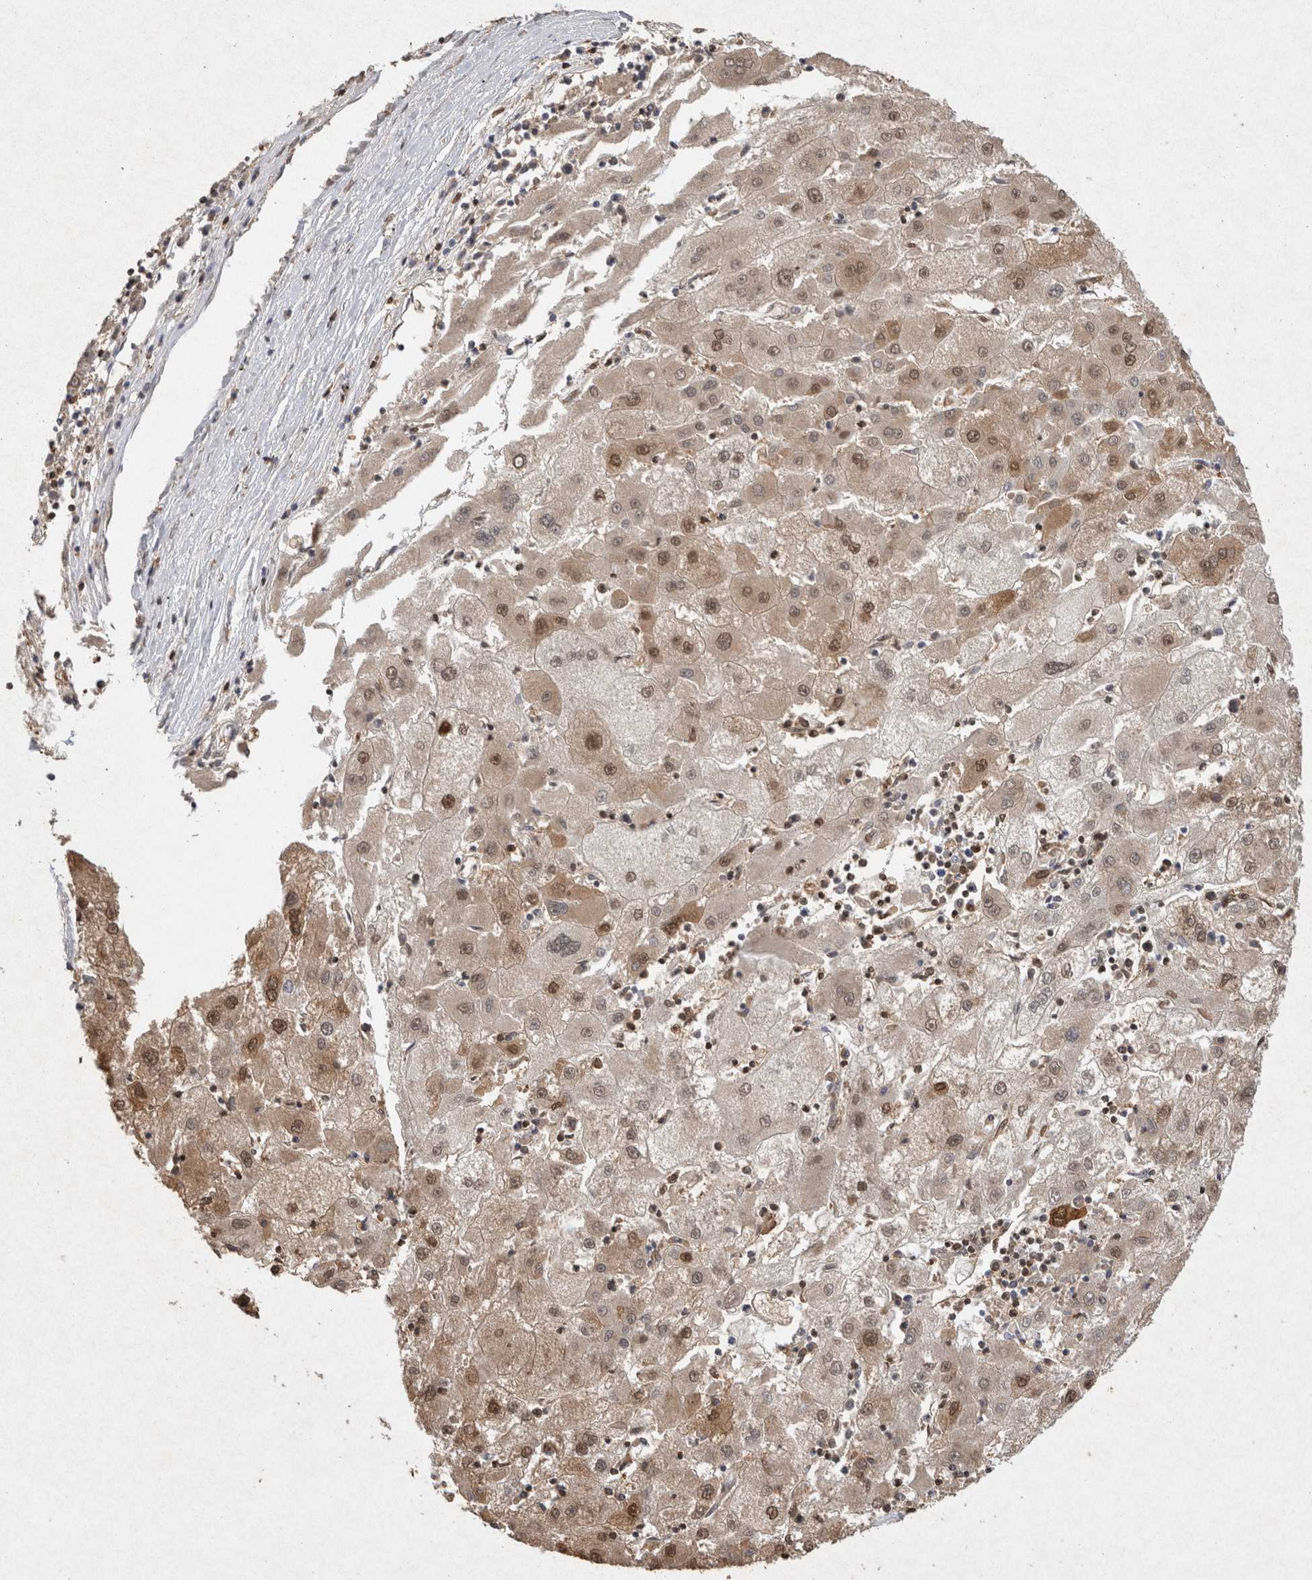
{"staining": {"intensity": "moderate", "quantity": "25%-75%", "location": "nuclear"}, "tissue": "liver cancer", "cell_type": "Tumor cells", "image_type": "cancer", "snomed": [{"axis": "morphology", "description": "Carcinoma, Hepatocellular, NOS"}, {"axis": "topography", "description": "Liver"}], "caption": "DAB immunohistochemical staining of hepatocellular carcinoma (liver) shows moderate nuclear protein expression in approximately 25%-75% of tumor cells.", "gene": "HDGF", "patient": {"sex": "male", "age": 72}}